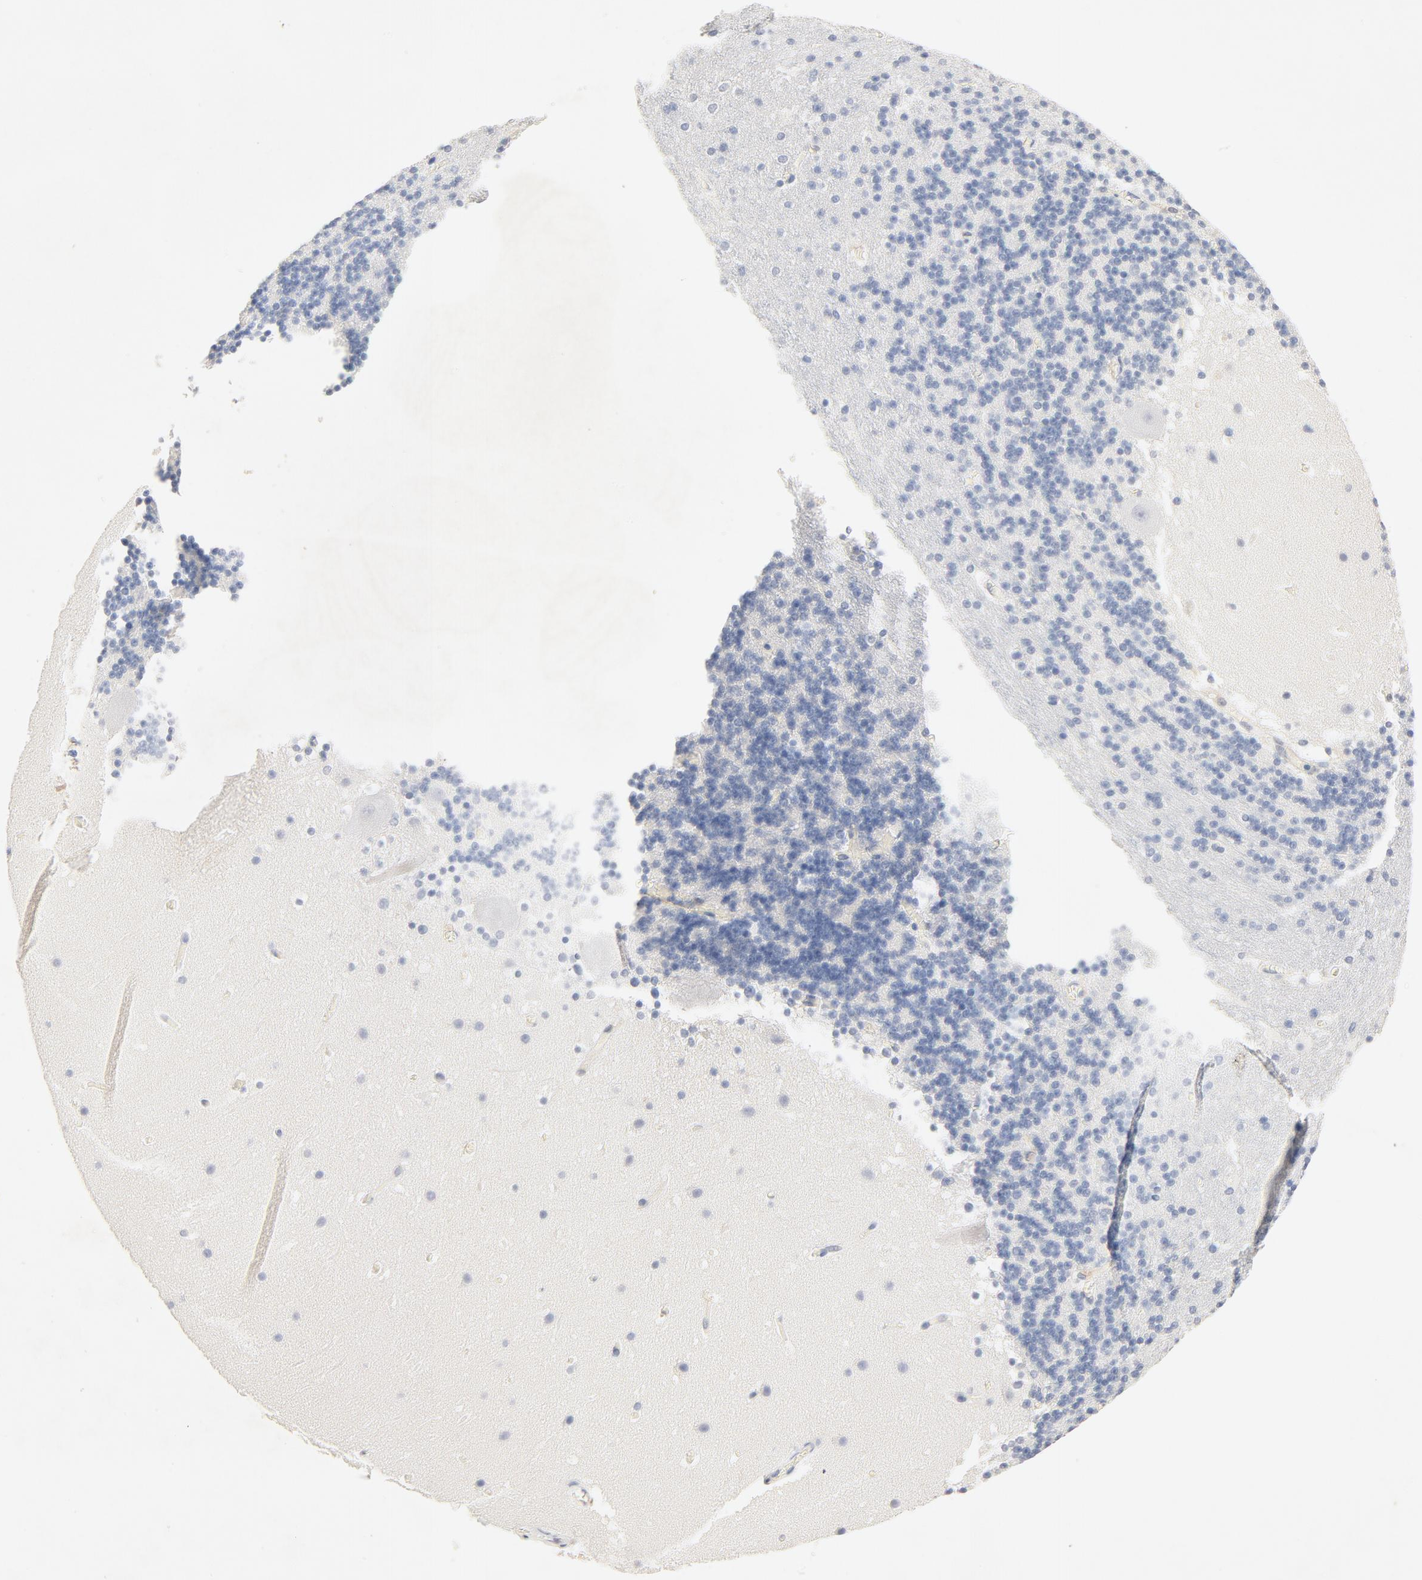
{"staining": {"intensity": "negative", "quantity": "none", "location": "none"}, "tissue": "cerebellum", "cell_type": "Cells in granular layer", "image_type": "normal", "snomed": [{"axis": "morphology", "description": "Normal tissue, NOS"}, {"axis": "topography", "description": "Cerebellum"}], "caption": "Immunohistochemical staining of benign cerebellum exhibits no significant positivity in cells in granular layer. (Brightfield microscopy of DAB (3,3'-diaminobenzidine) IHC at high magnification).", "gene": "STAT1", "patient": {"sex": "male", "age": 45}}